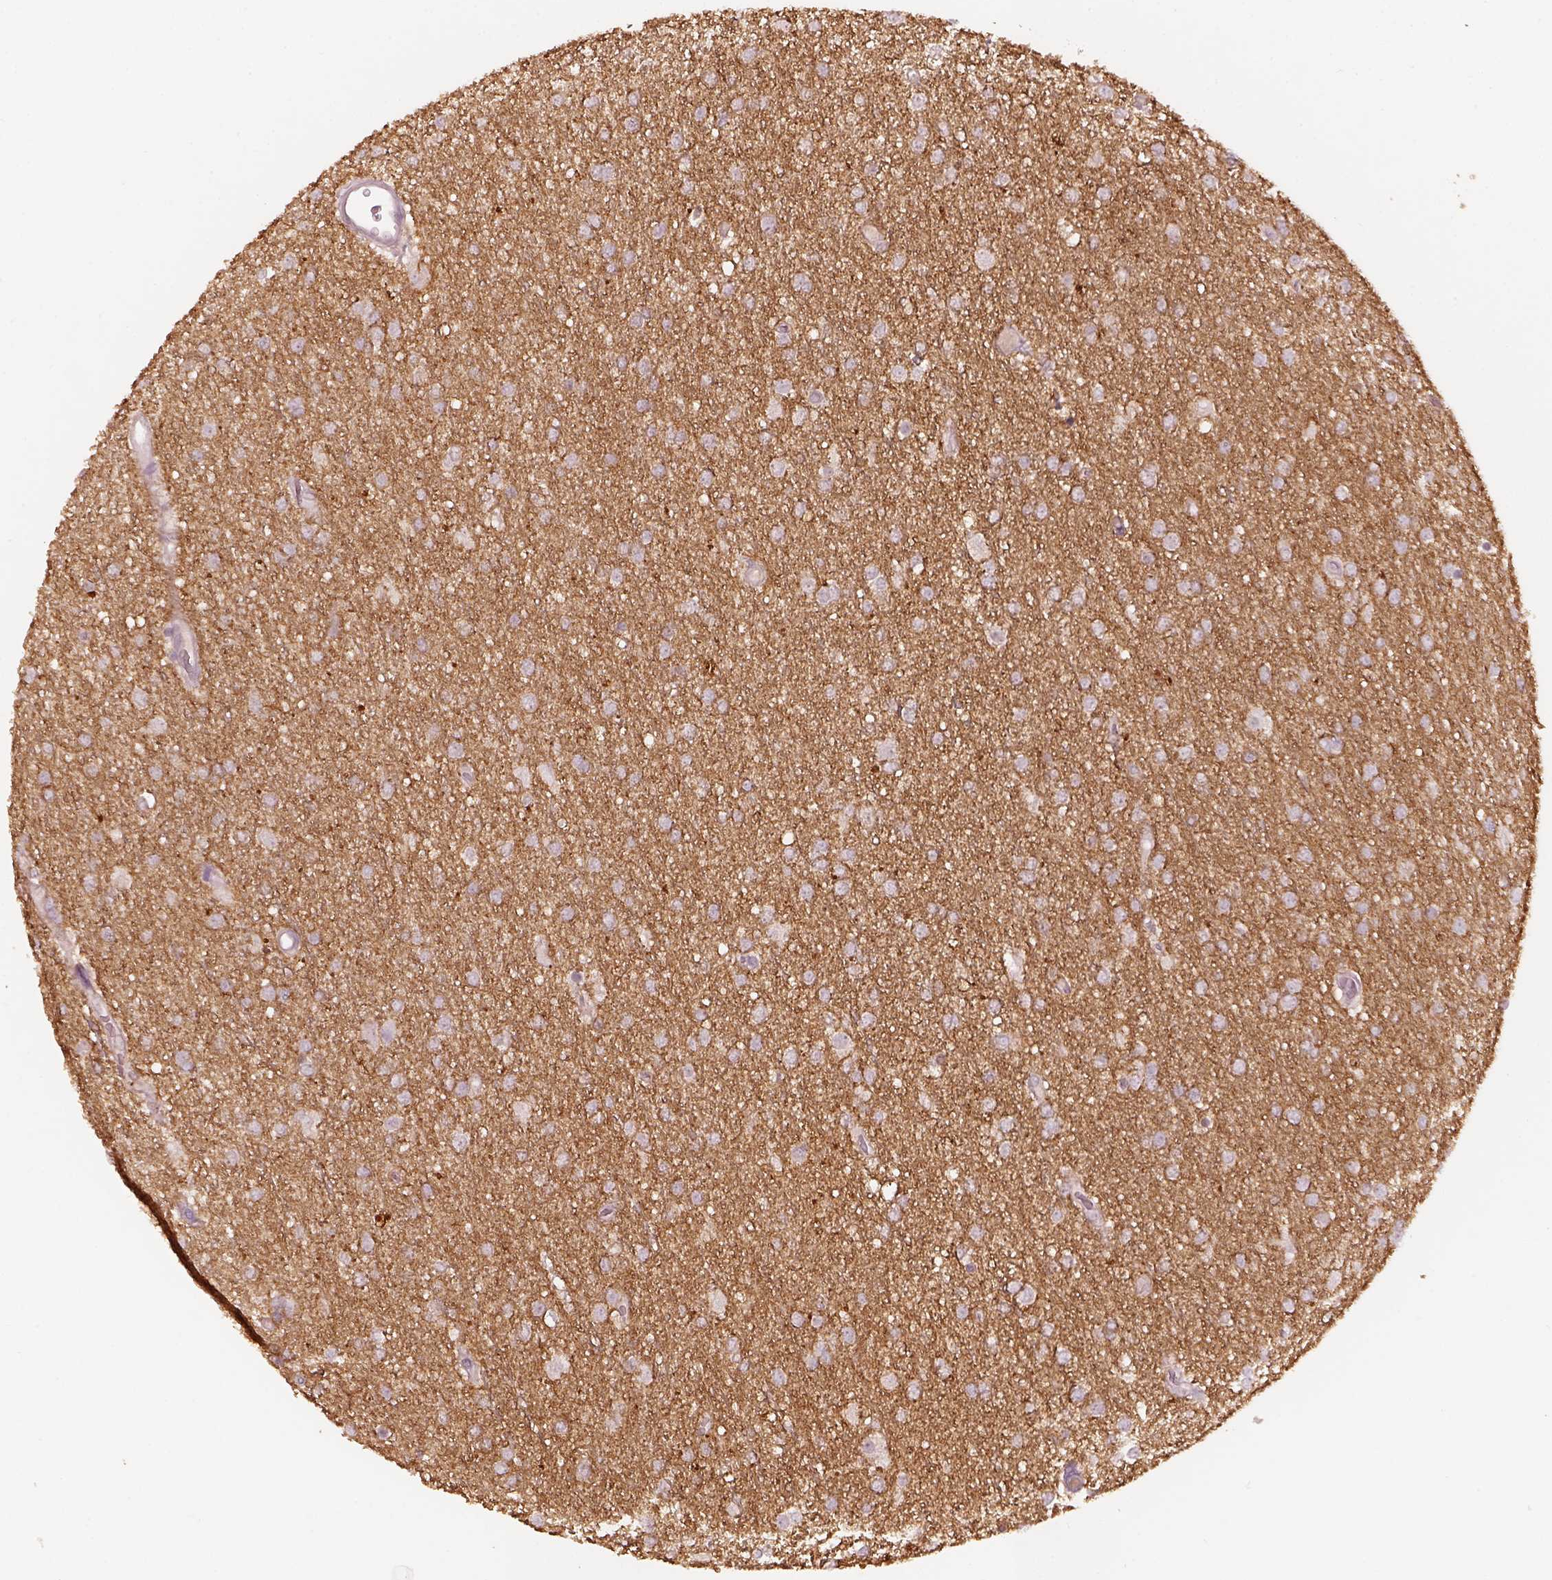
{"staining": {"intensity": "negative", "quantity": "none", "location": "none"}, "tissue": "glioma", "cell_type": "Tumor cells", "image_type": "cancer", "snomed": [{"axis": "morphology", "description": "Glioma, malignant, High grade"}, {"axis": "topography", "description": "Brain"}], "caption": "Tumor cells are negative for protein expression in human malignant glioma (high-grade).", "gene": "KCNIP3", "patient": {"sex": "female", "age": 61}}